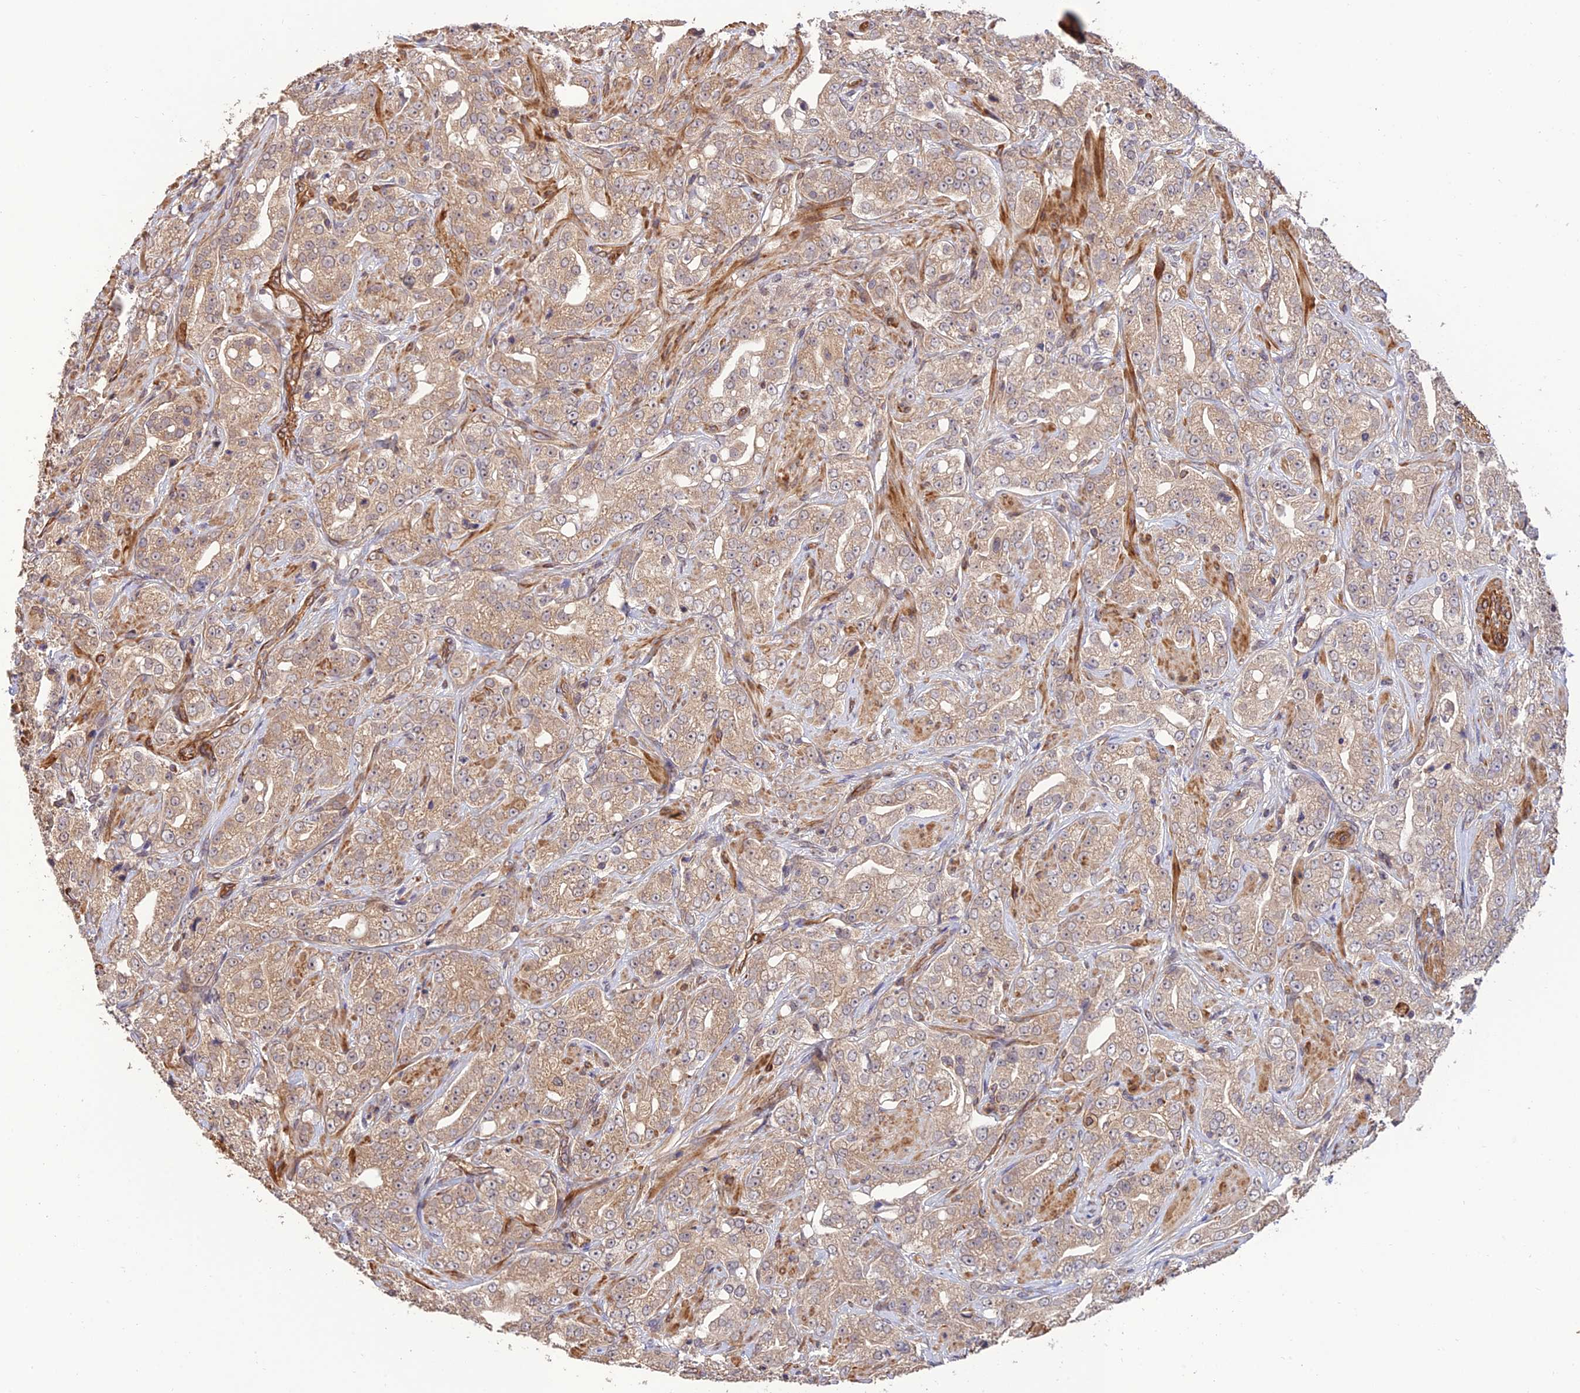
{"staining": {"intensity": "weak", "quantity": ">75%", "location": "cytoplasmic/membranous"}, "tissue": "prostate cancer", "cell_type": "Tumor cells", "image_type": "cancer", "snomed": [{"axis": "morphology", "description": "Adenocarcinoma, Low grade"}, {"axis": "topography", "description": "Prostate"}], "caption": "Immunohistochemical staining of human prostate cancer exhibits low levels of weak cytoplasmic/membranous expression in about >75% of tumor cells.", "gene": "CREBL2", "patient": {"sex": "male", "age": 67}}